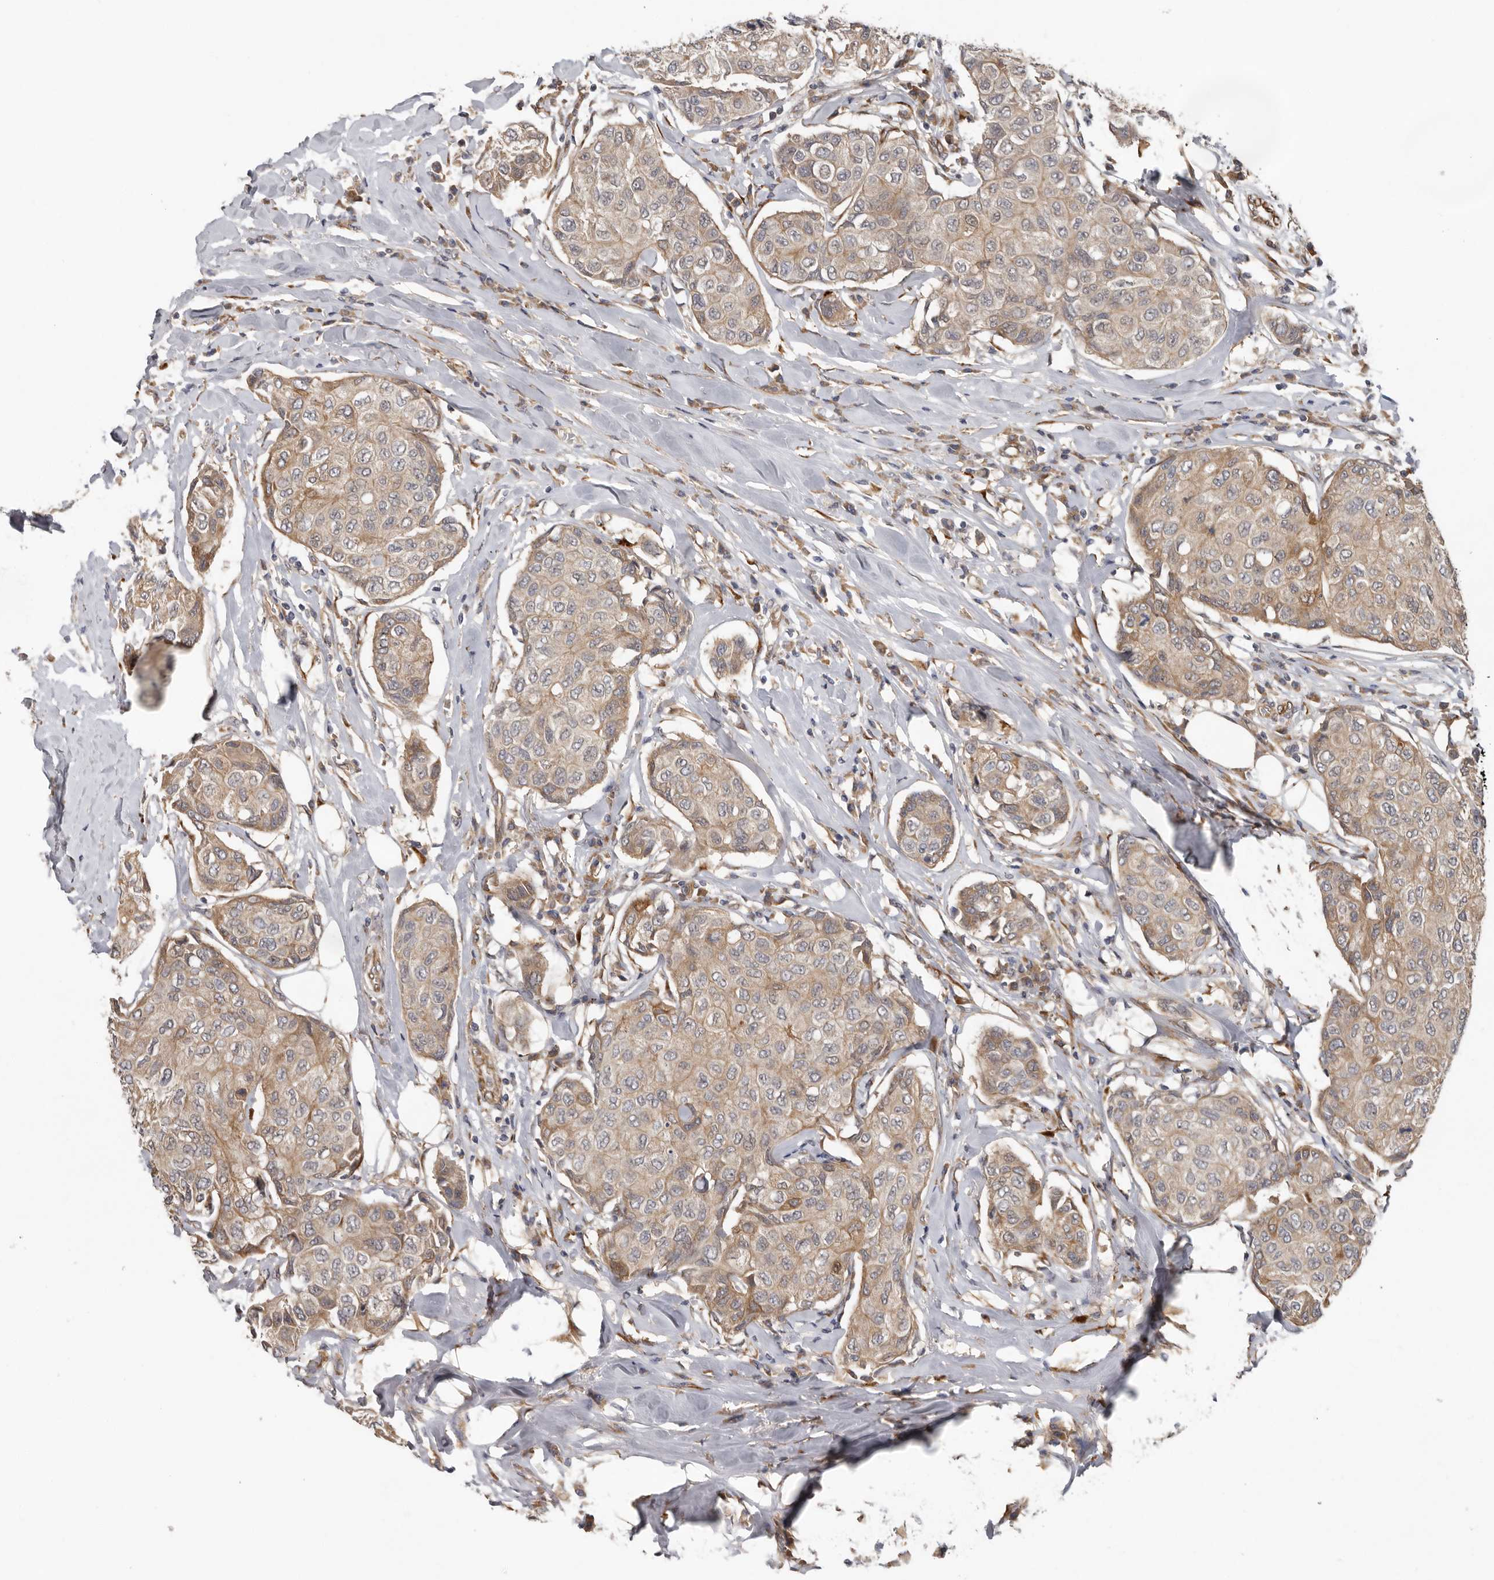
{"staining": {"intensity": "moderate", "quantity": ">75%", "location": "cytoplasmic/membranous"}, "tissue": "breast cancer", "cell_type": "Tumor cells", "image_type": "cancer", "snomed": [{"axis": "morphology", "description": "Duct carcinoma"}, {"axis": "topography", "description": "Breast"}], "caption": "High-power microscopy captured an IHC image of breast cancer (invasive ductal carcinoma), revealing moderate cytoplasmic/membranous expression in about >75% of tumor cells.", "gene": "MTF1", "patient": {"sex": "female", "age": 80}}